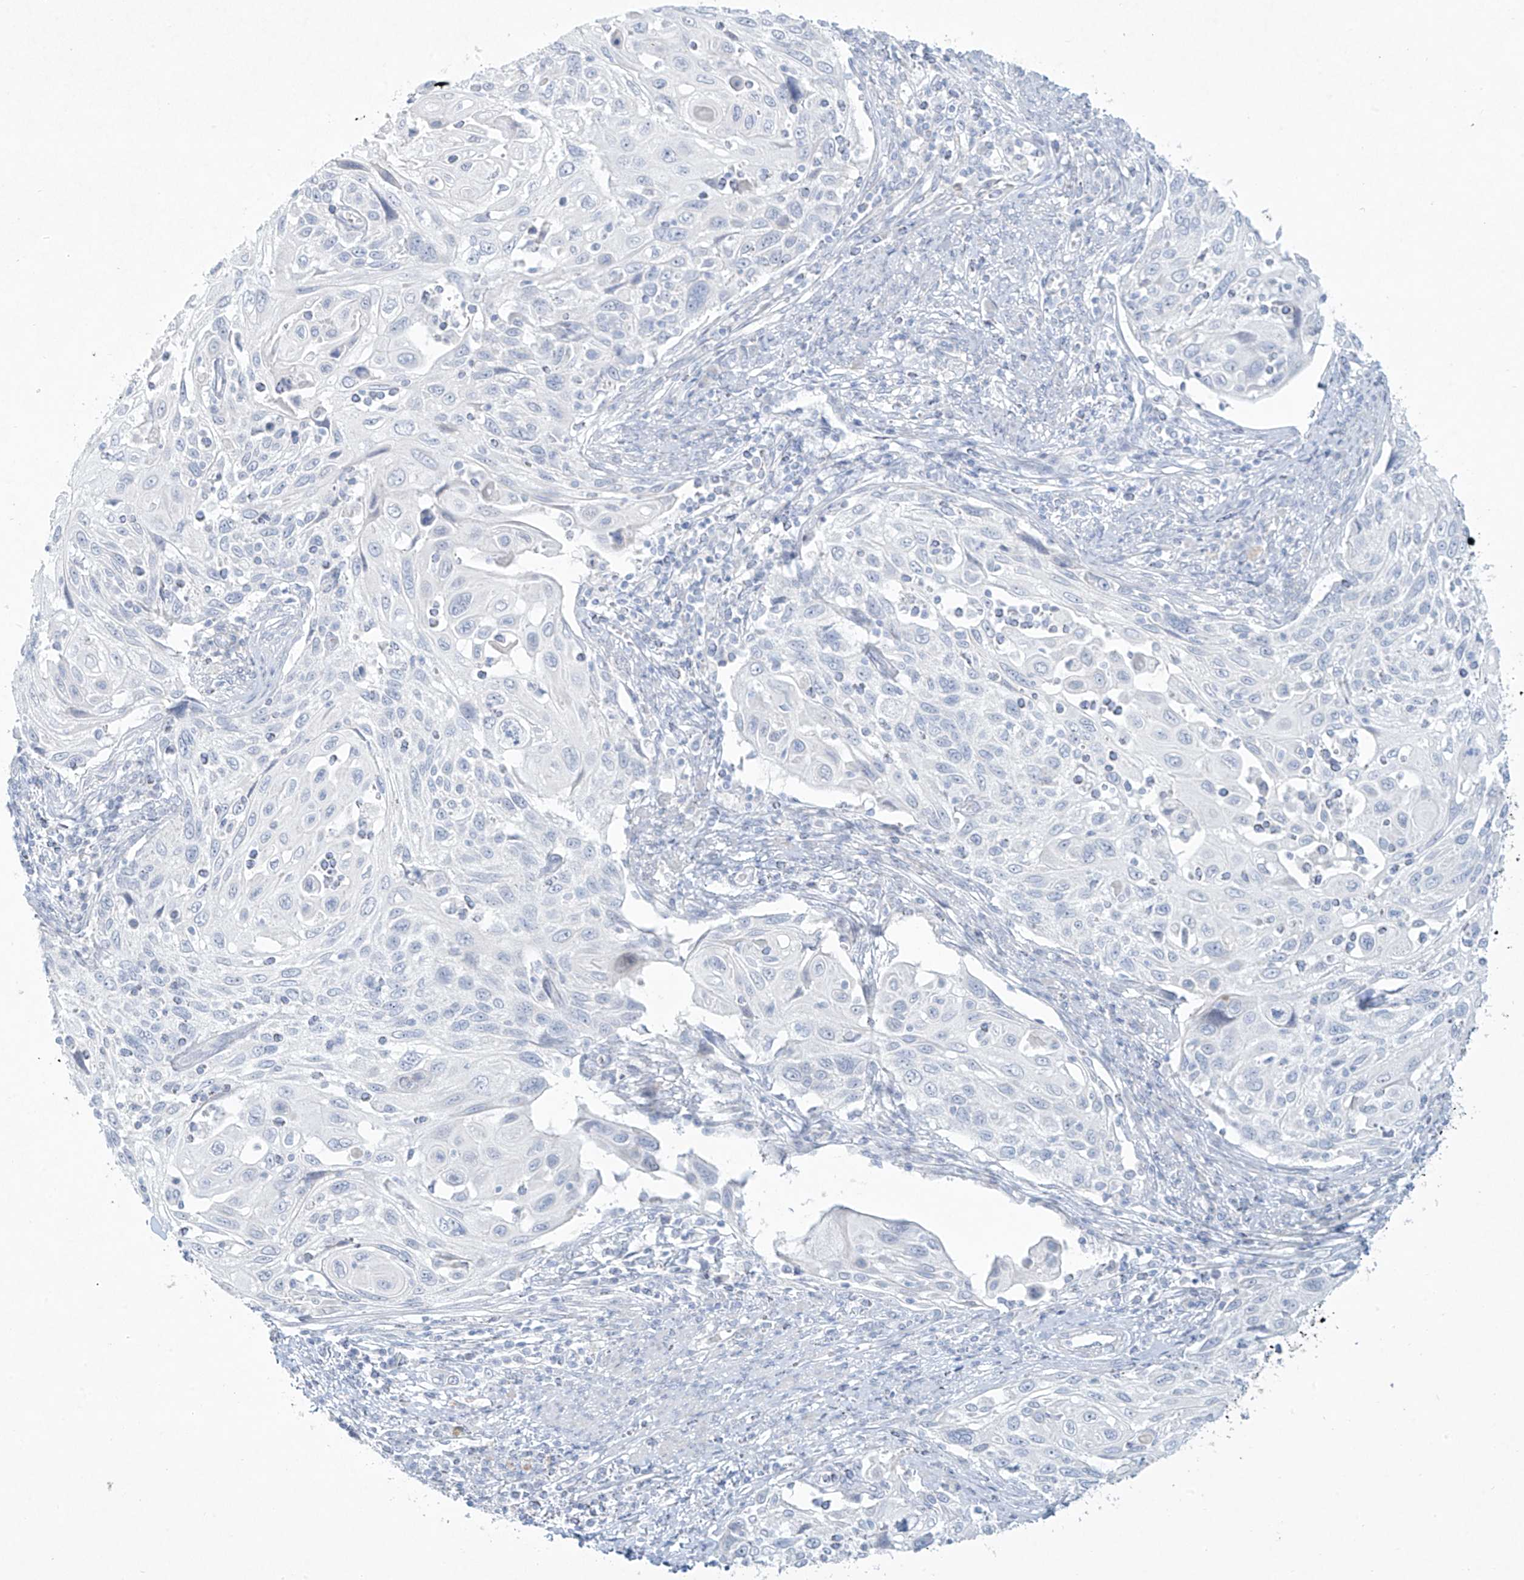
{"staining": {"intensity": "negative", "quantity": "none", "location": "none"}, "tissue": "cervical cancer", "cell_type": "Tumor cells", "image_type": "cancer", "snomed": [{"axis": "morphology", "description": "Squamous cell carcinoma, NOS"}, {"axis": "topography", "description": "Cervix"}], "caption": "Cervical cancer (squamous cell carcinoma) was stained to show a protein in brown. There is no significant staining in tumor cells.", "gene": "PAX6", "patient": {"sex": "female", "age": 70}}